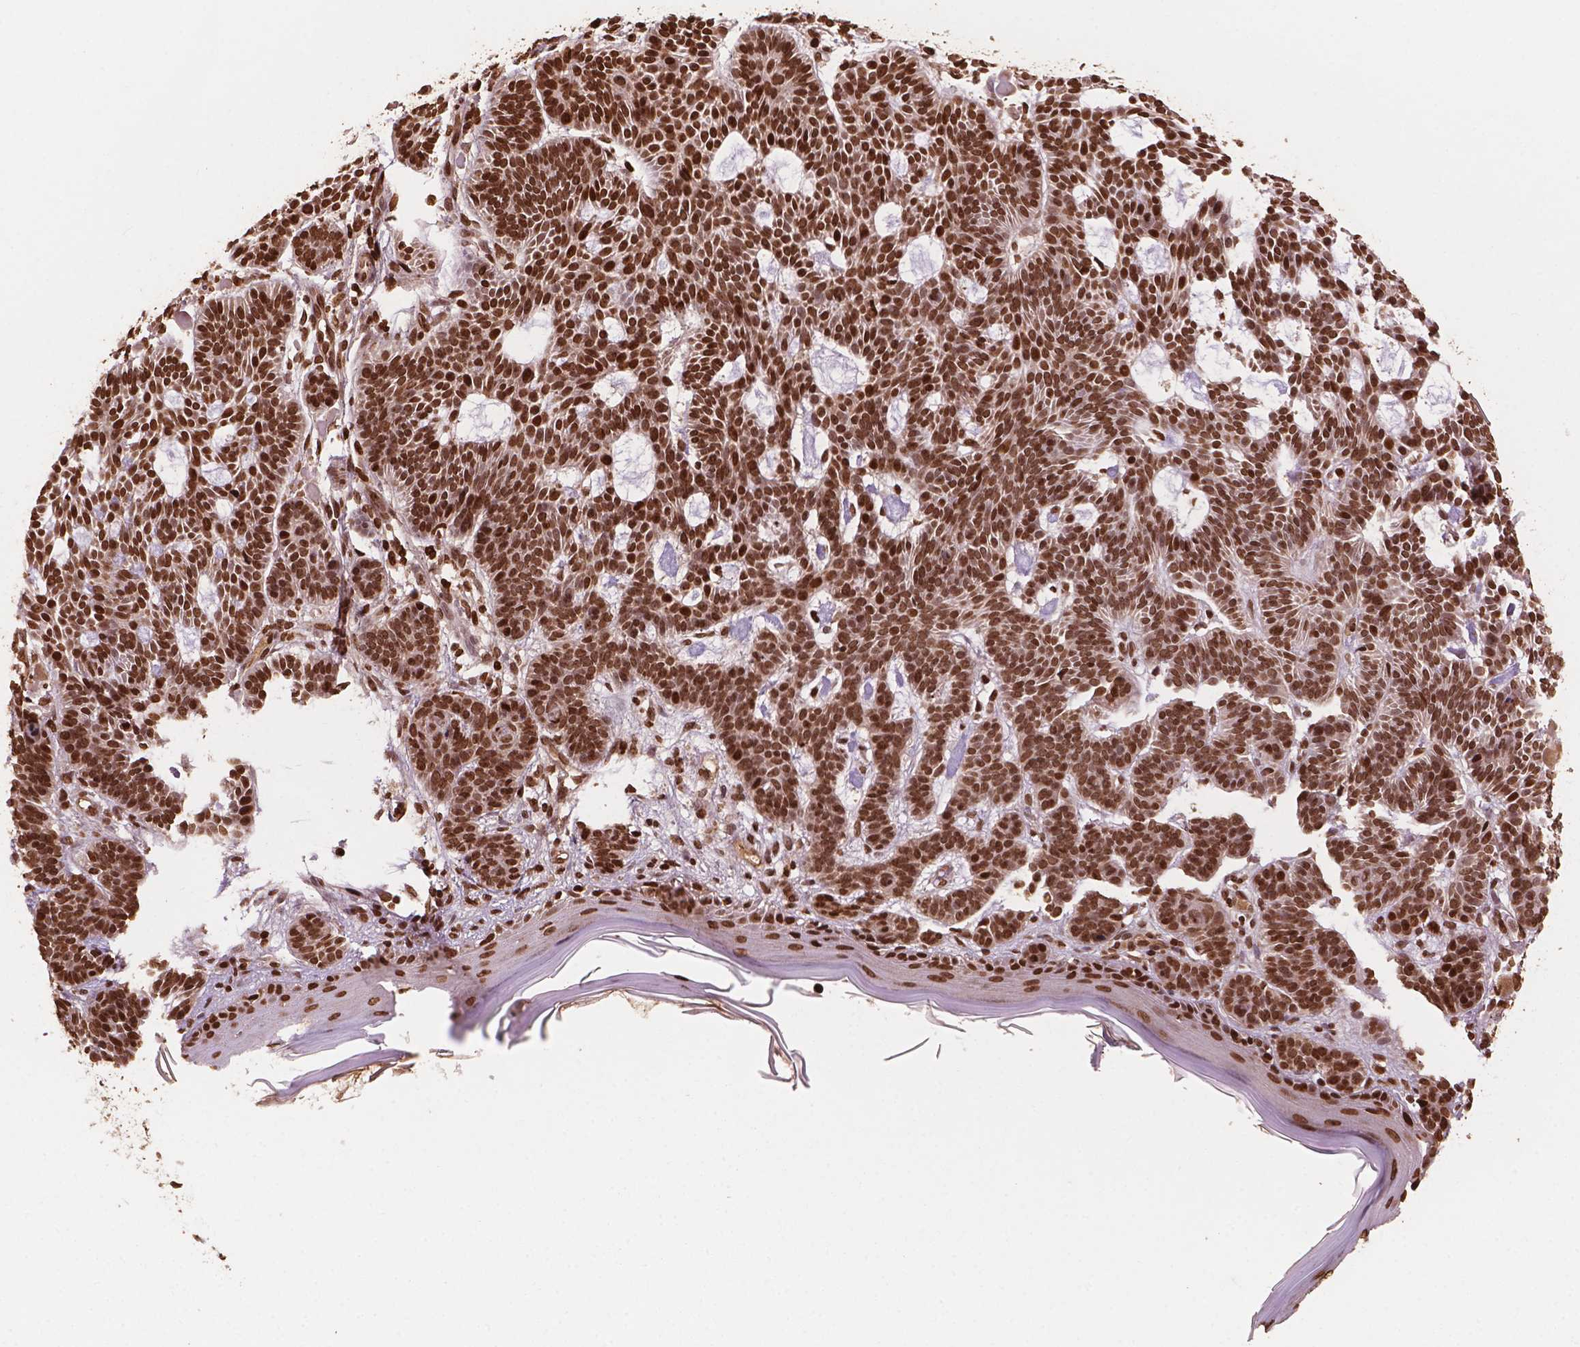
{"staining": {"intensity": "strong", "quantity": ">75%", "location": "nuclear"}, "tissue": "skin cancer", "cell_type": "Tumor cells", "image_type": "cancer", "snomed": [{"axis": "morphology", "description": "Basal cell carcinoma"}, {"axis": "topography", "description": "Skin"}], "caption": "Immunohistochemical staining of skin cancer exhibits strong nuclear protein positivity in approximately >75% of tumor cells.", "gene": "H3C7", "patient": {"sex": "male", "age": 85}}